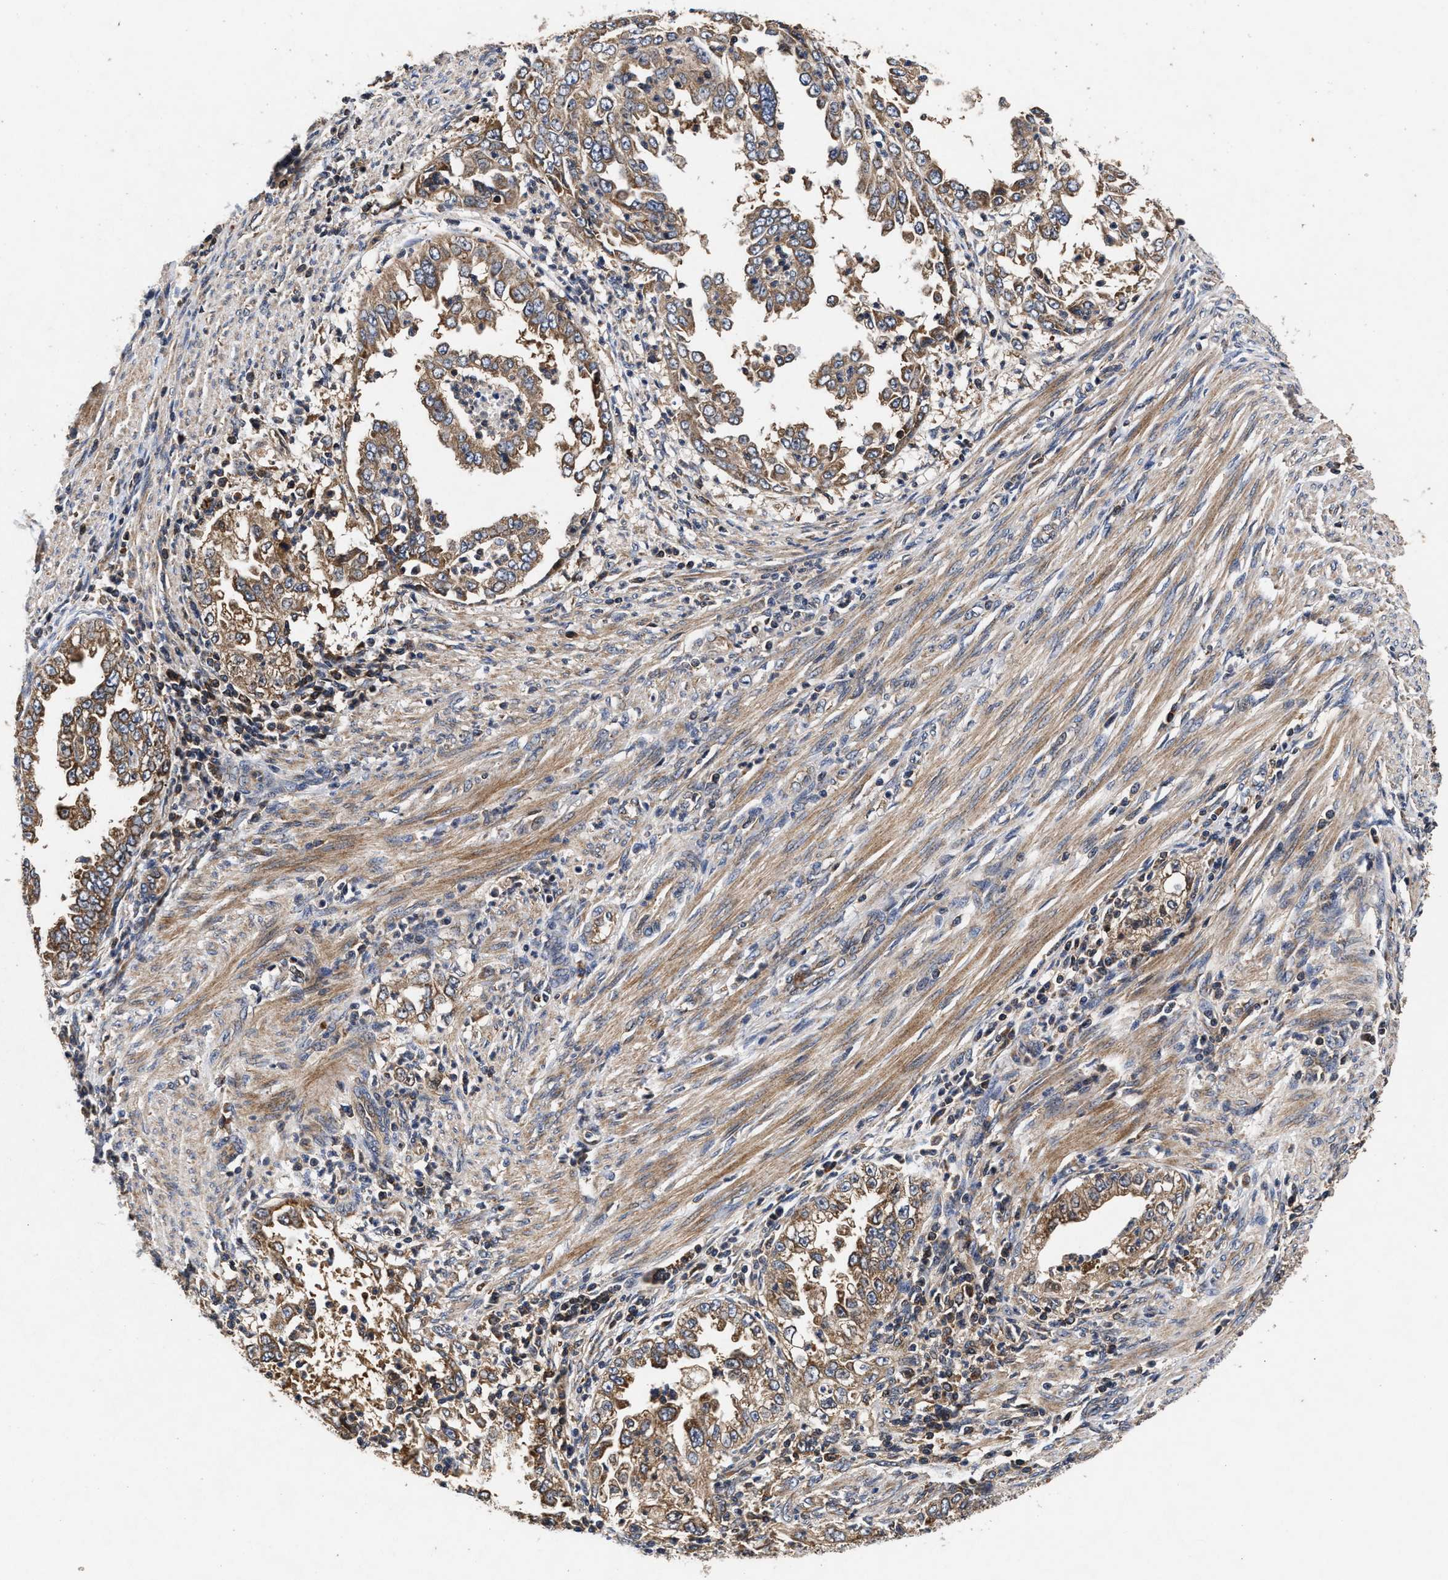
{"staining": {"intensity": "moderate", "quantity": ">75%", "location": "cytoplasmic/membranous"}, "tissue": "endometrial cancer", "cell_type": "Tumor cells", "image_type": "cancer", "snomed": [{"axis": "morphology", "description": "Adenocarcinoma, NOS"}, {"axis": "topography", "description": "Endometrium"}], "caption": "Endometrial adenocarcinoma was stained to show a protein in brown. There is medium levels of moderate cytoplasmic/membranous staining in about >75% of tumor cells.", "gene": "NFKB2", "patient": {"sex": "female", "age": 85}}